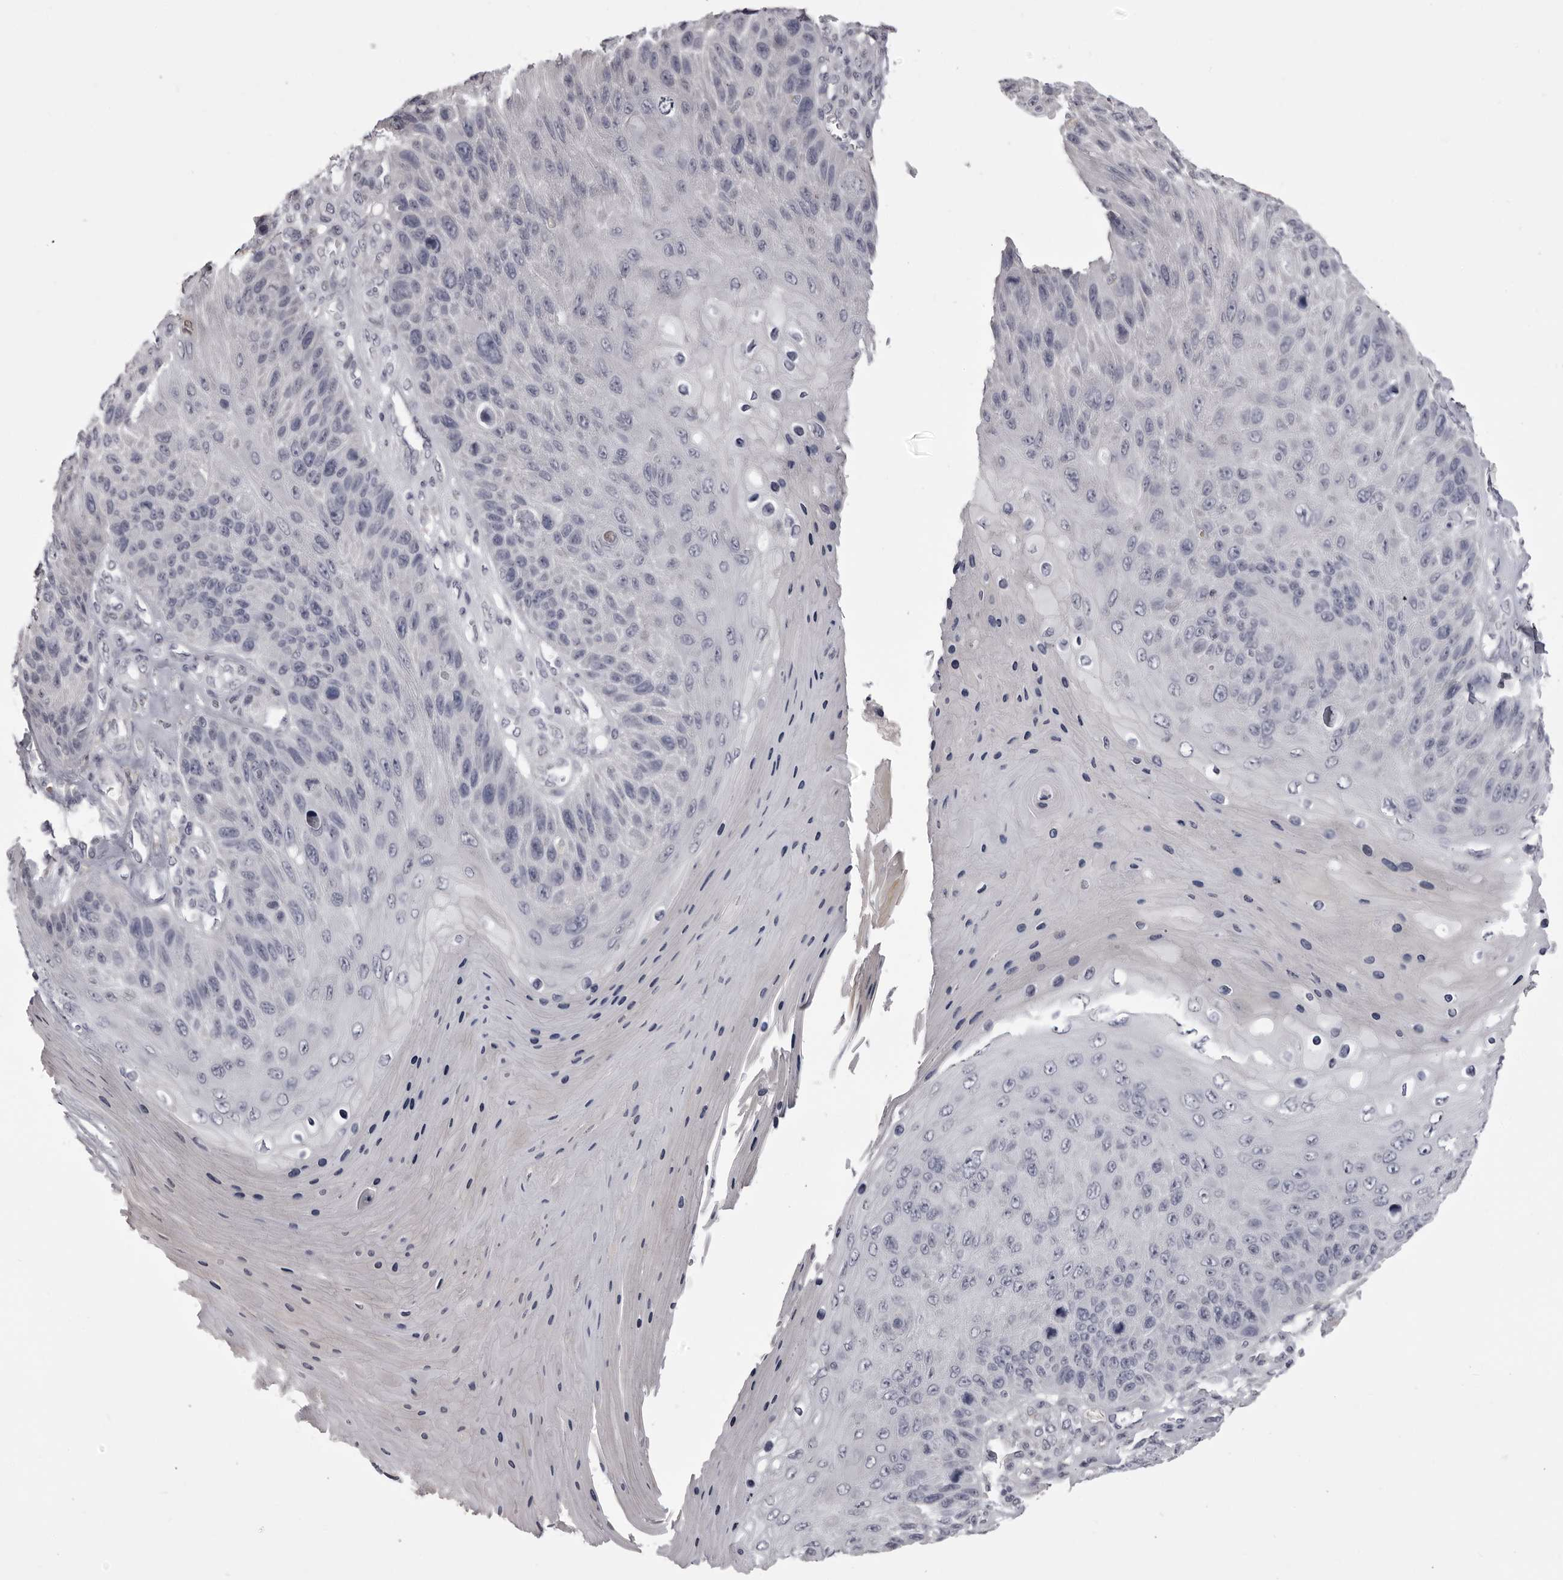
{"staining": {"intensity": "negative", "quantity": "none", "location": "none"}, "tissue": "skin cancer", "cell_type": "Tumor cells", "image_type": "cancer", "snomed": [{"axis": "morphology", "description": "Squamous cell carcinoma, NOS"}, {"axis": "topography", "description": "Skin"}], "caption": "High power microscopy photomicrograph of an IHC histopathology image of skin cancer (squamous cell carcinoma), revealing no significant positivity in tumor cells. Nuclei are stained in blue.", "gene": "NCEH1", "patient": {"sex": "female", "age": 88}}